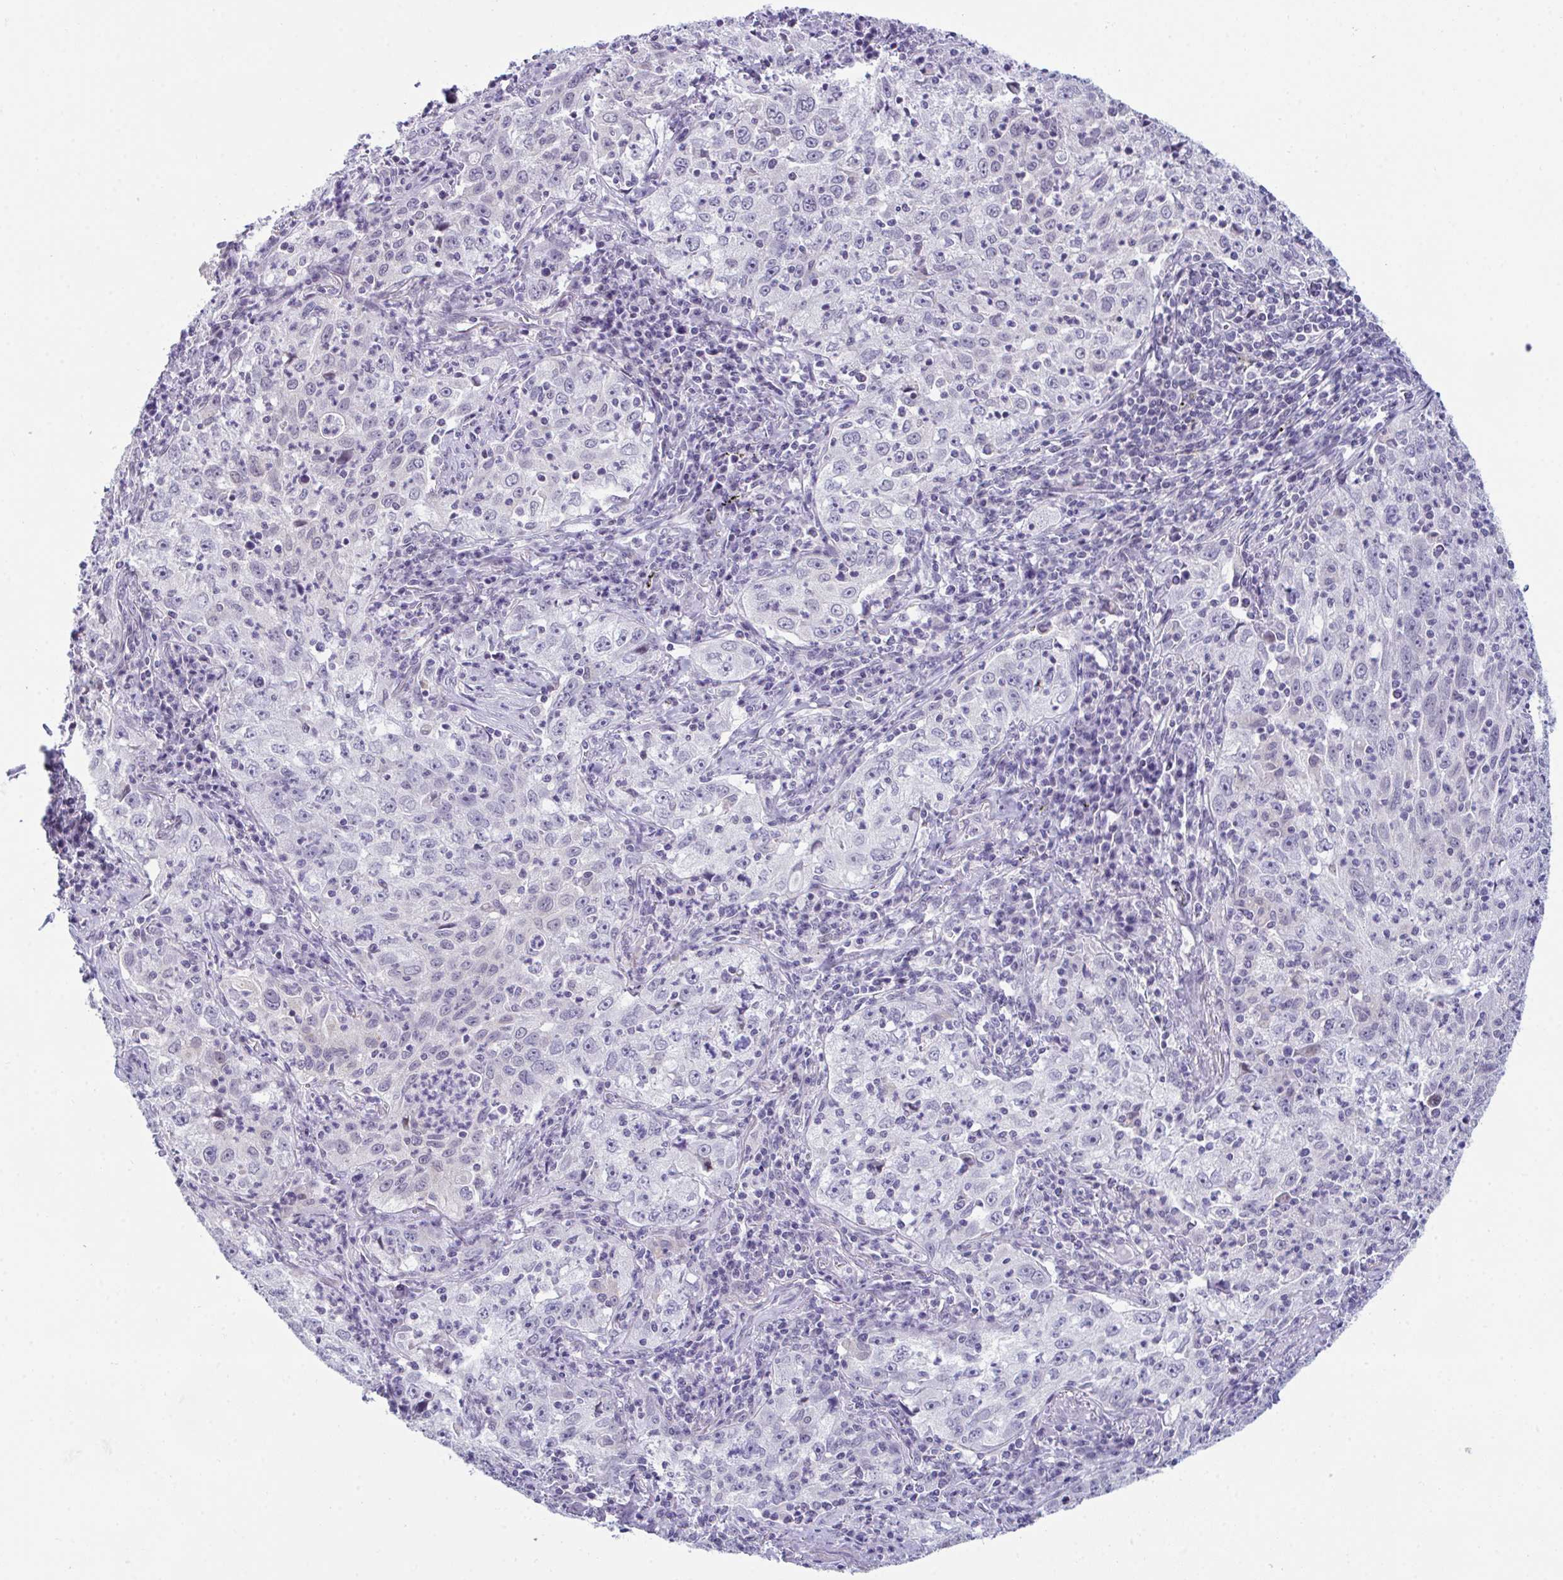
{"staining": {"intensity": "negative", "quantity": "none", "location": "none"}, "tissue": "lung cancer", "cell_type": "Tumor cells", "image_type": "cancer", "snomed": [{"axis": "morphology", "description": "Squamous cell carcinoma, NOS"}, {"axis": "topography", "description": "Lung"}], "caption": "High magnification brightfield microscopy of lung cancer stained with DAB (3,3'-diaminobenzidine) (brown) and counterstained with hematoxylin (blue): tumor cells show no significant expression.", "gene": "ATP6V0D2", "patient": {"sex": "male", "age": 71}}